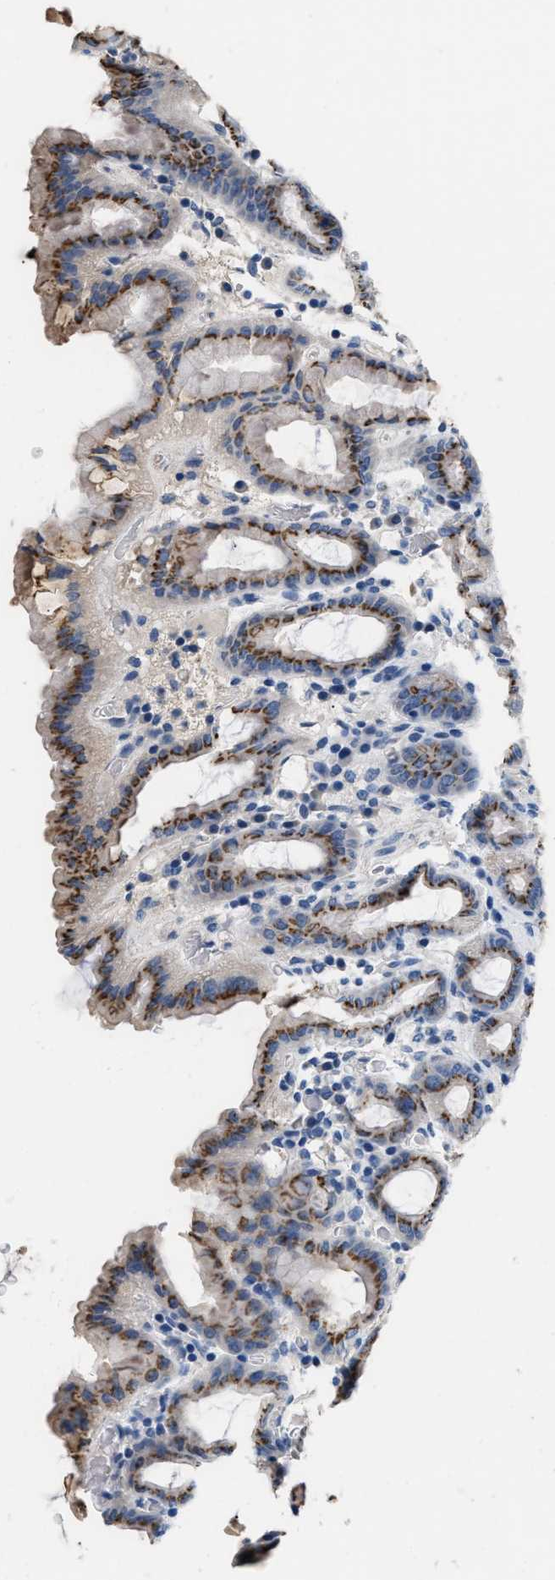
{"staining": {"intensity": "strong", "quantity": "25%-75%", "location": "cytoplasmic/membranous"}, "tissue": "stomach", "cell_type": "Glandular cells", "image_type": "normal", "snomed": [{"axis": "morphology", "description": "Normal tissue, NOS"}, {"axis": "topography", "description": "Stomach, upper"}], "caption": "A brown stain shows strong cytoplasmic/membranous staining of a protein in glandular cells of unremarkable human stomach.", "gene": "GOLM1", "patient": {"sex": "male", "age": 68}}